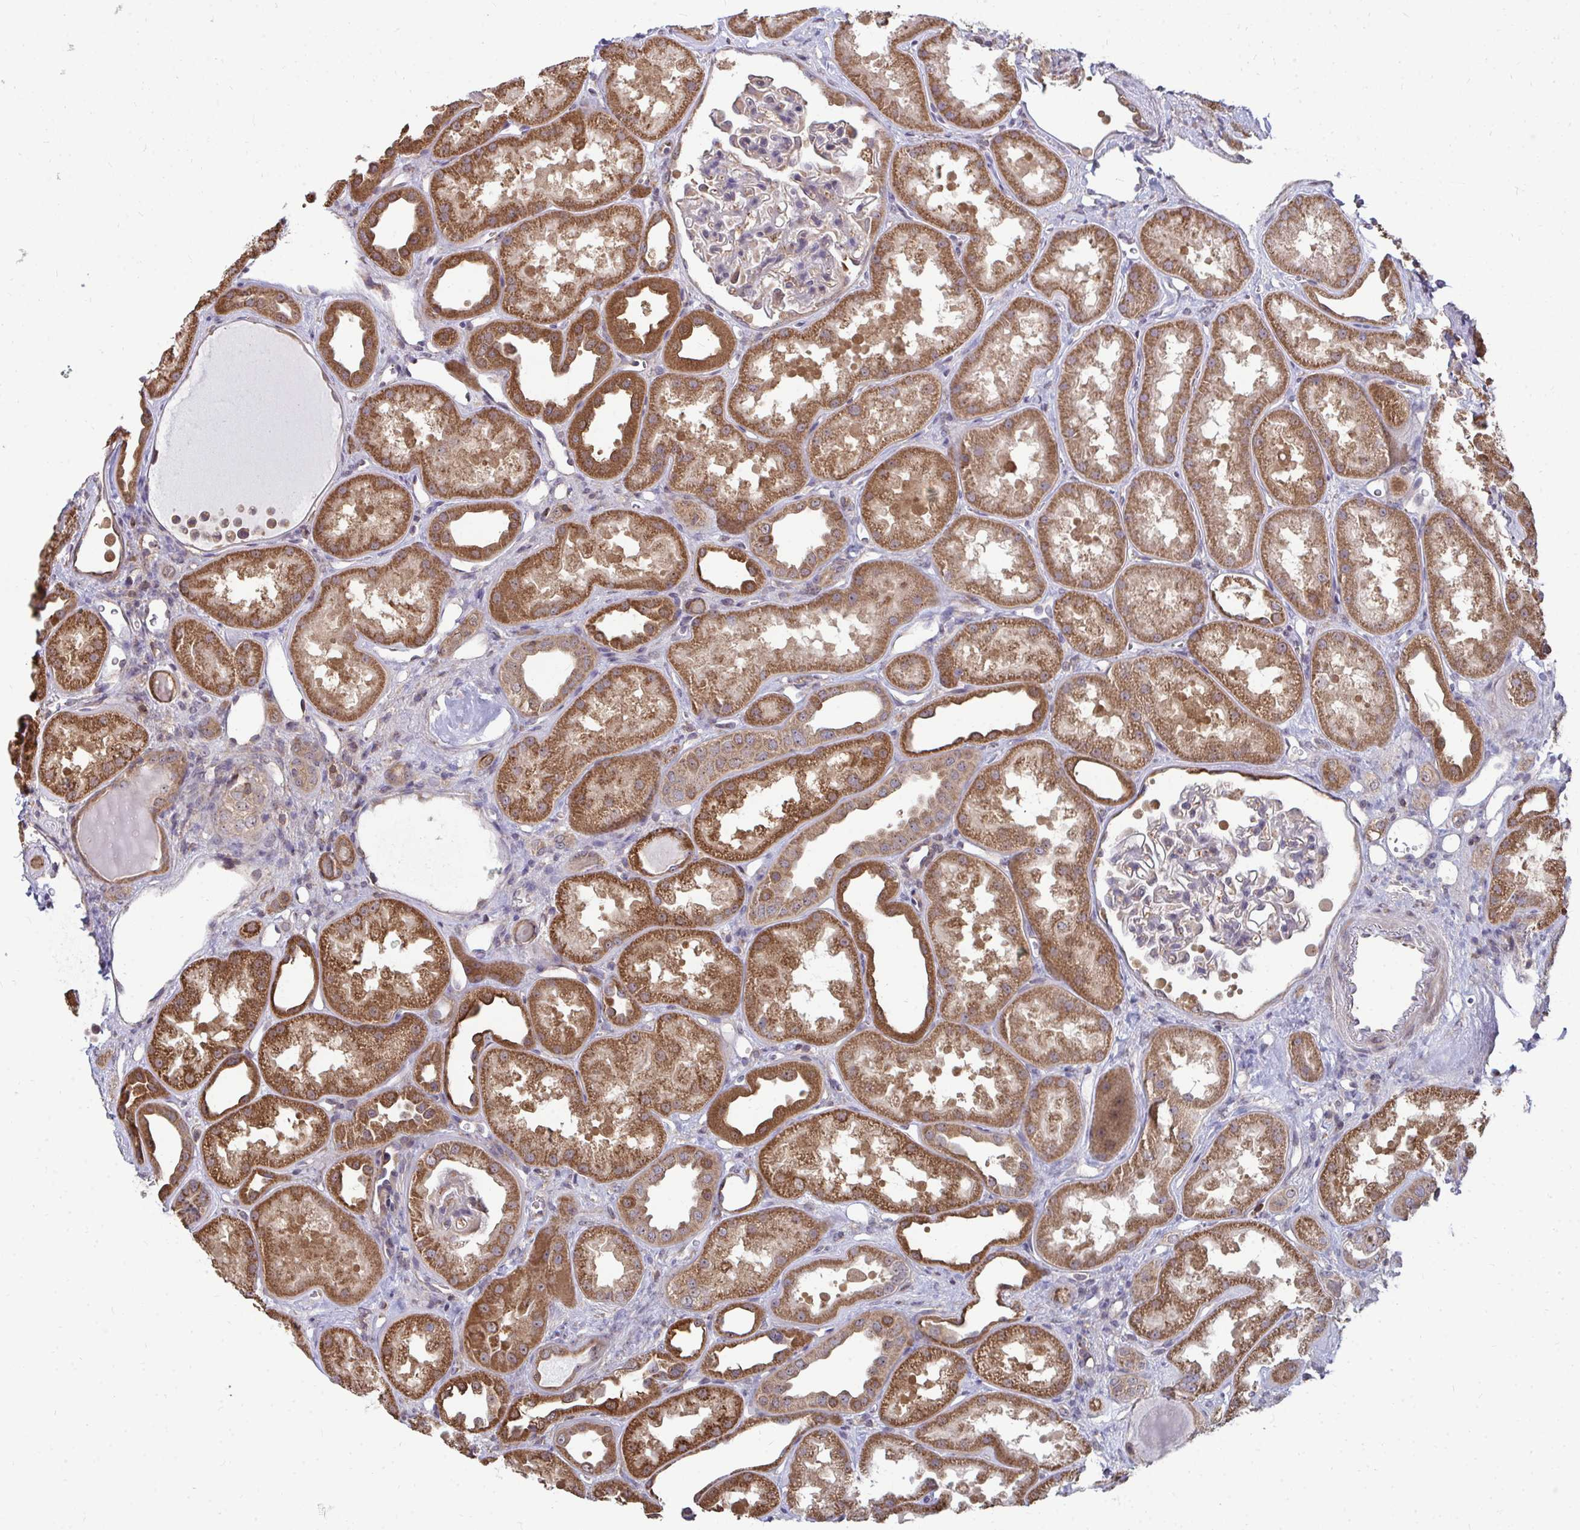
{"staining": {"intensity": "weak", "quantity": "<25%", "location": "cytoplasmic/membranous"}, "tissue": "kidney", "cell_type": "Cells in glomeruli", "image_type": "normal", "snomed": [{"axis": "morphology", "description": "Normal tissue, NOS"}, {"axis": "topography", "description": "Kidney"}], "caption": "Photomicrograph shows no significant protein positivity in cells in glomeruli of unremarkable kidney.", "gene": "DNAJA2", "patient": {"sex": "male", "age": 61}}